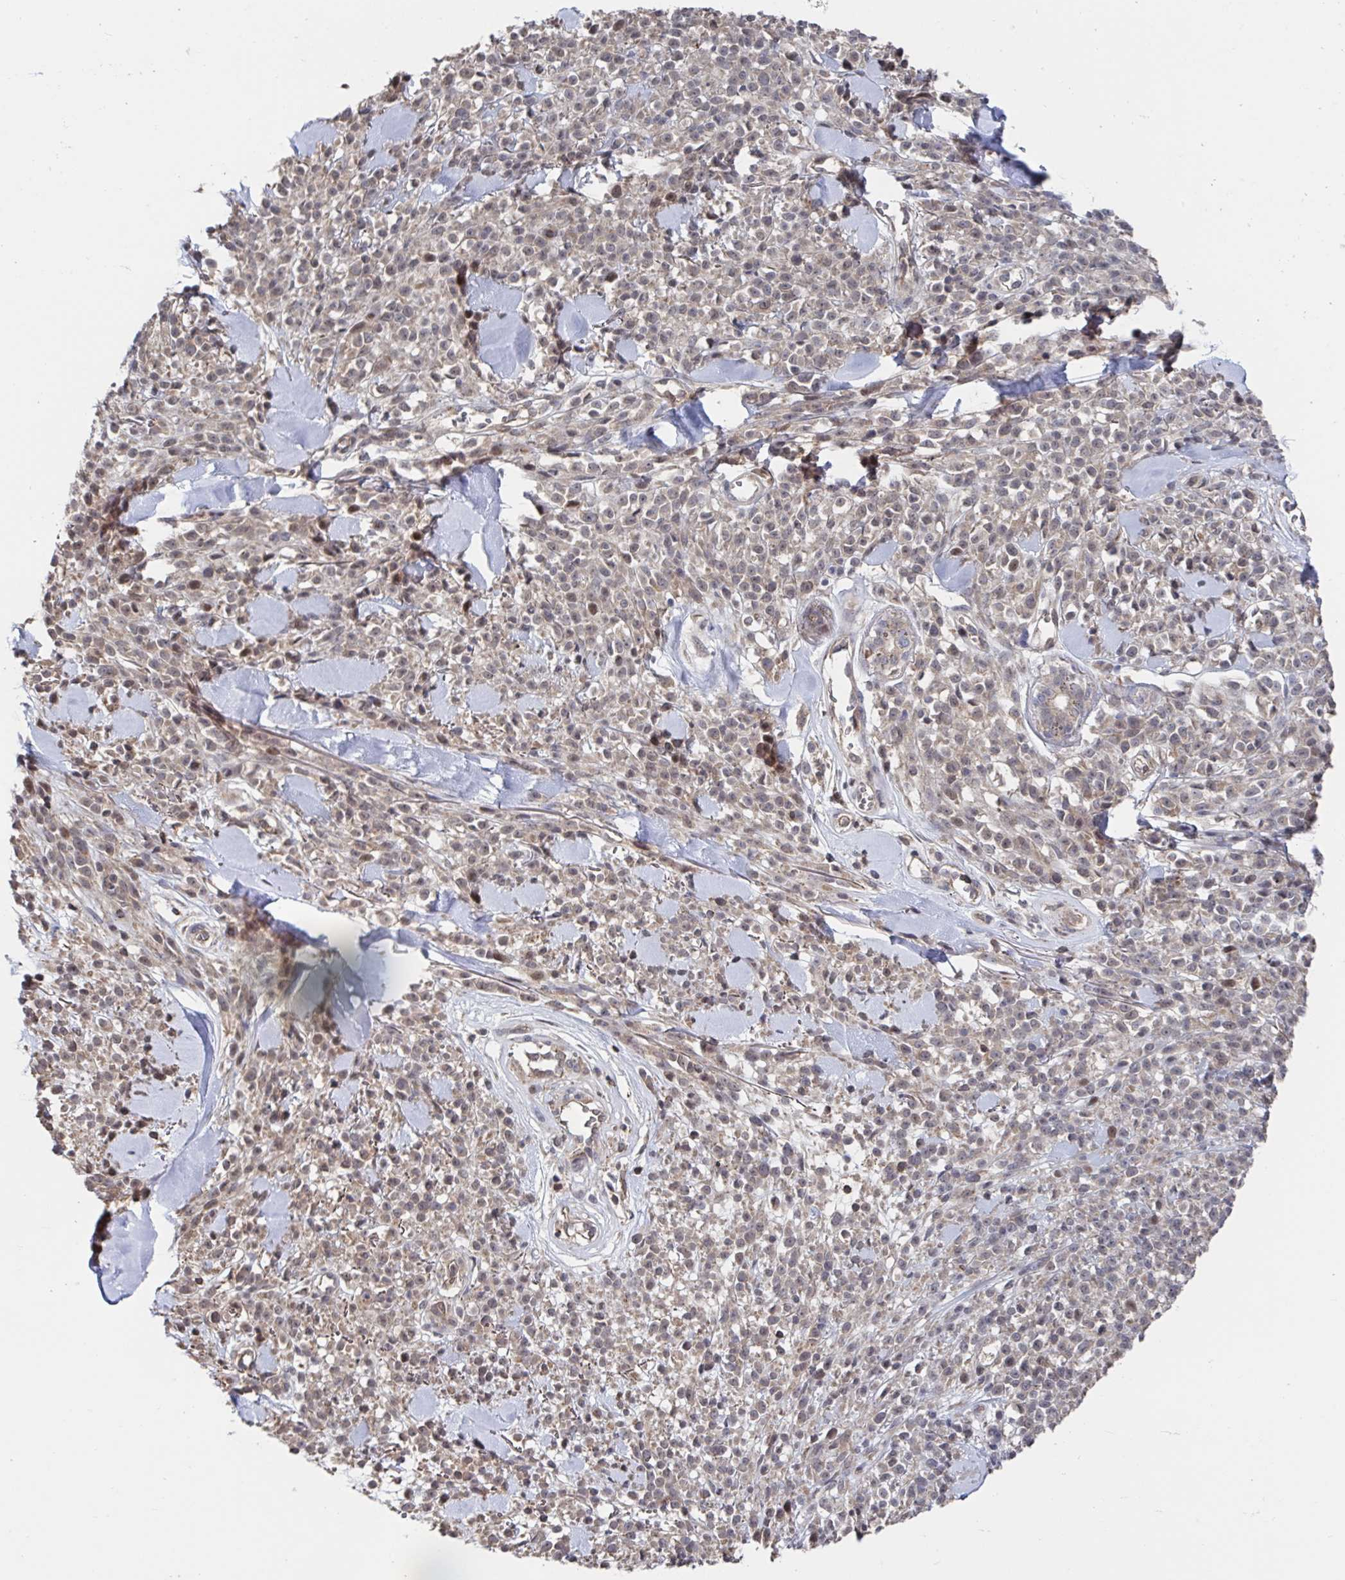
{"staining": {"intensity": "weak", "quantity": "<25%", "location": "cytoplasmic/membranous"}, "tissue": "melanoma", "cell_type": "Tumor cells", "image_type": "cancer", "snomed": [{"axis": "morphology", "description": "Malignant melanoma, NOS"}, {"axis": "topography", "description": "Skin"}, {"axis": "topography", "description": "Skin of trunk"}], "caption": "The IHC histopathology image has no significant expression in tumor cells of malignant melanoma tissue. (DAB (3,3'-diaminobenzidine) immunohistochemistry visualized using brightfield microscopy, high magnification).", "gene": "DHRS12", "patient": {"sex": "male", "age": 74}}